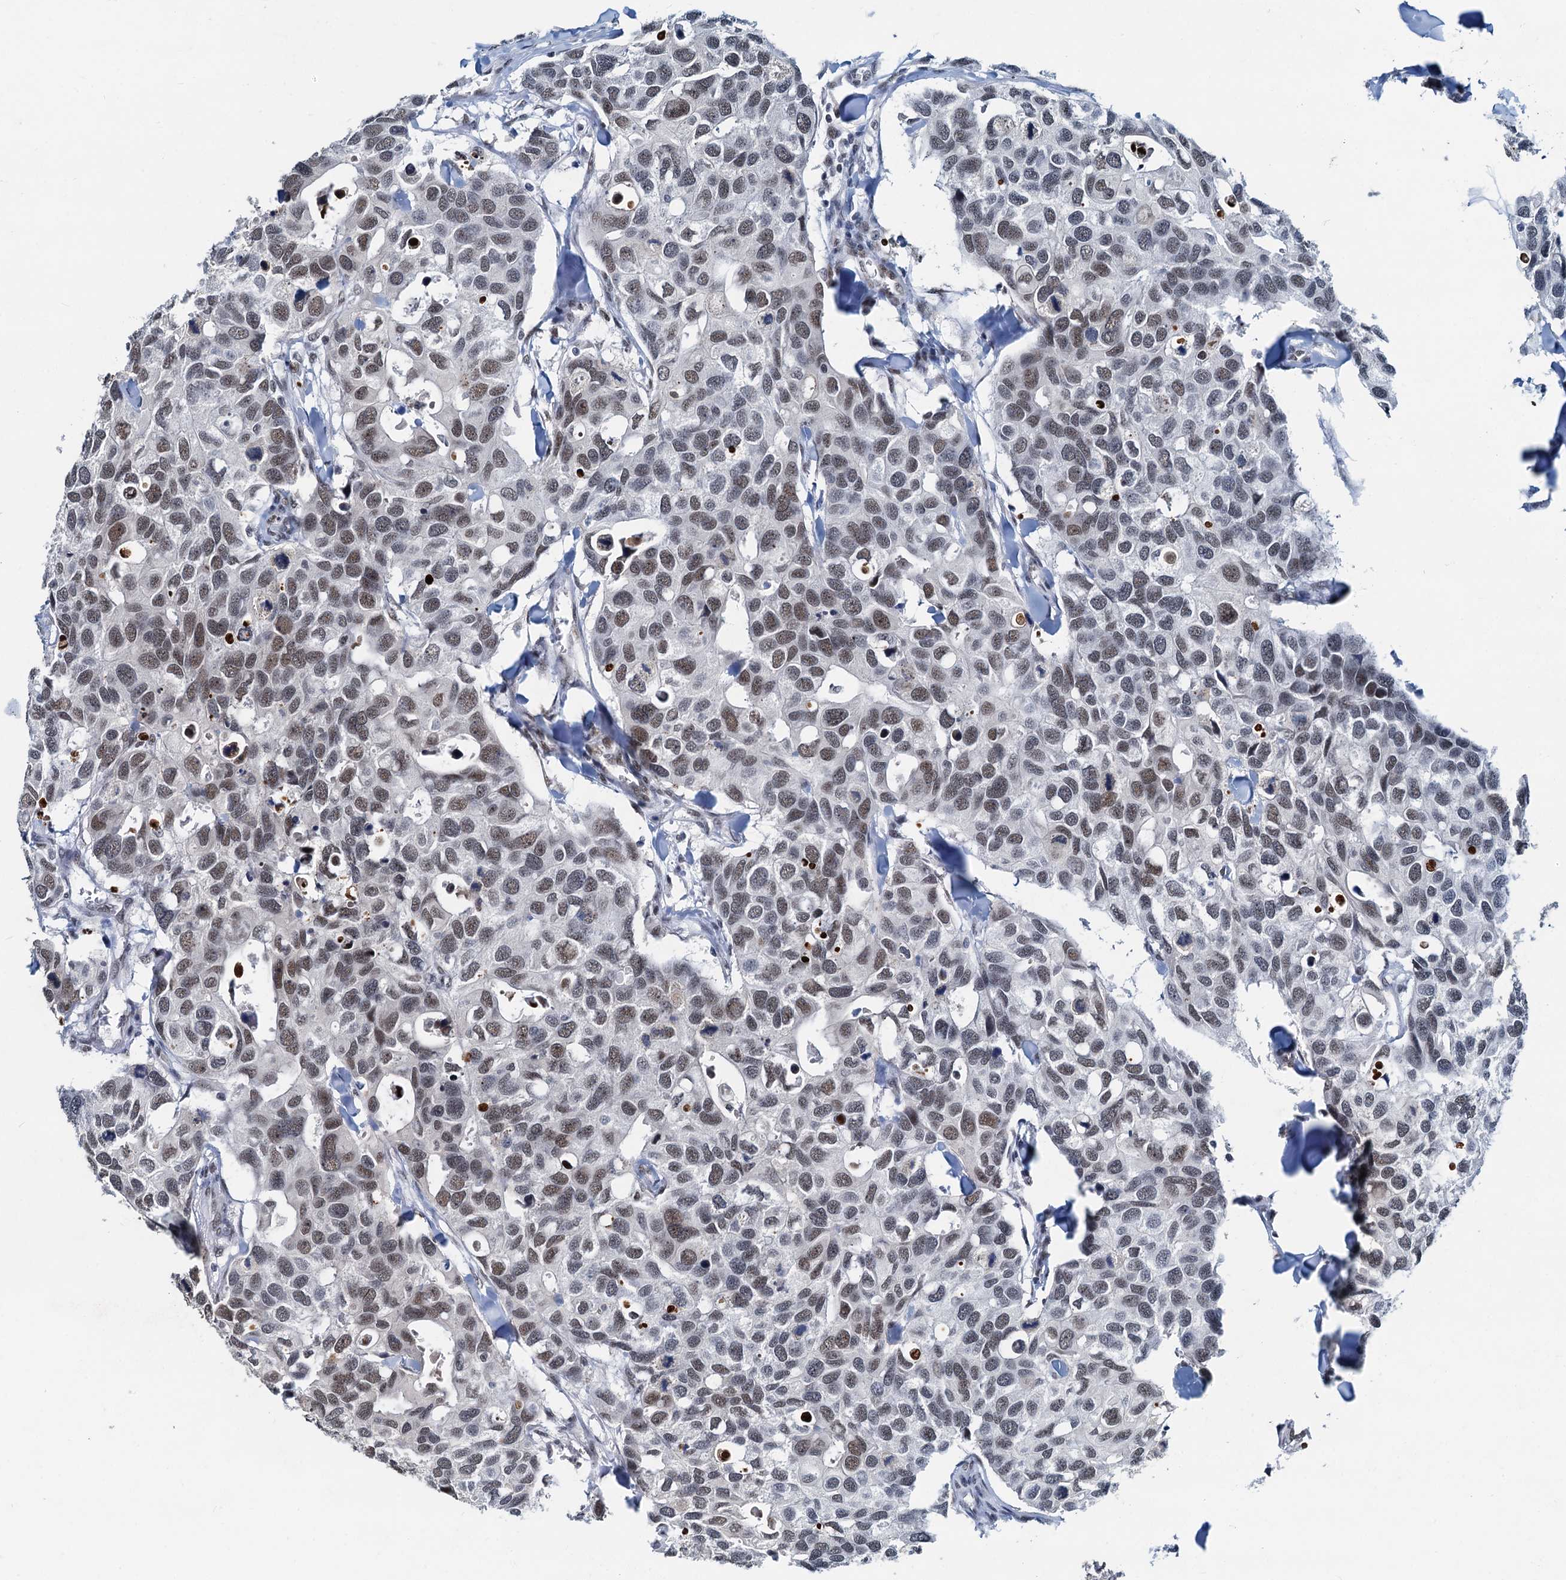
{"staining": {"intensity": "moderate", "quantity": ">75%", "location": "nuclear"}, "tissue": "breast cancer", "cell_type": "Tumor cells", "image_type": "cancer", "snomed": [{"axis": "morphology", "description": "Duct carcinoma"}, {"axis": "topography", "description": "Breast"}], "caption": "IHC image of neoplastic tissue: human infiltrating ductal carcinoma (breast) stained using immunohistochemistry (IHC) displays medium levels of moderate protein expression localized specifically in the nuclear of tumor cells, appearing as a nuclear brown color.", "gene": "SNRPD1", "patient": {"sex": "female", "age": 83}}